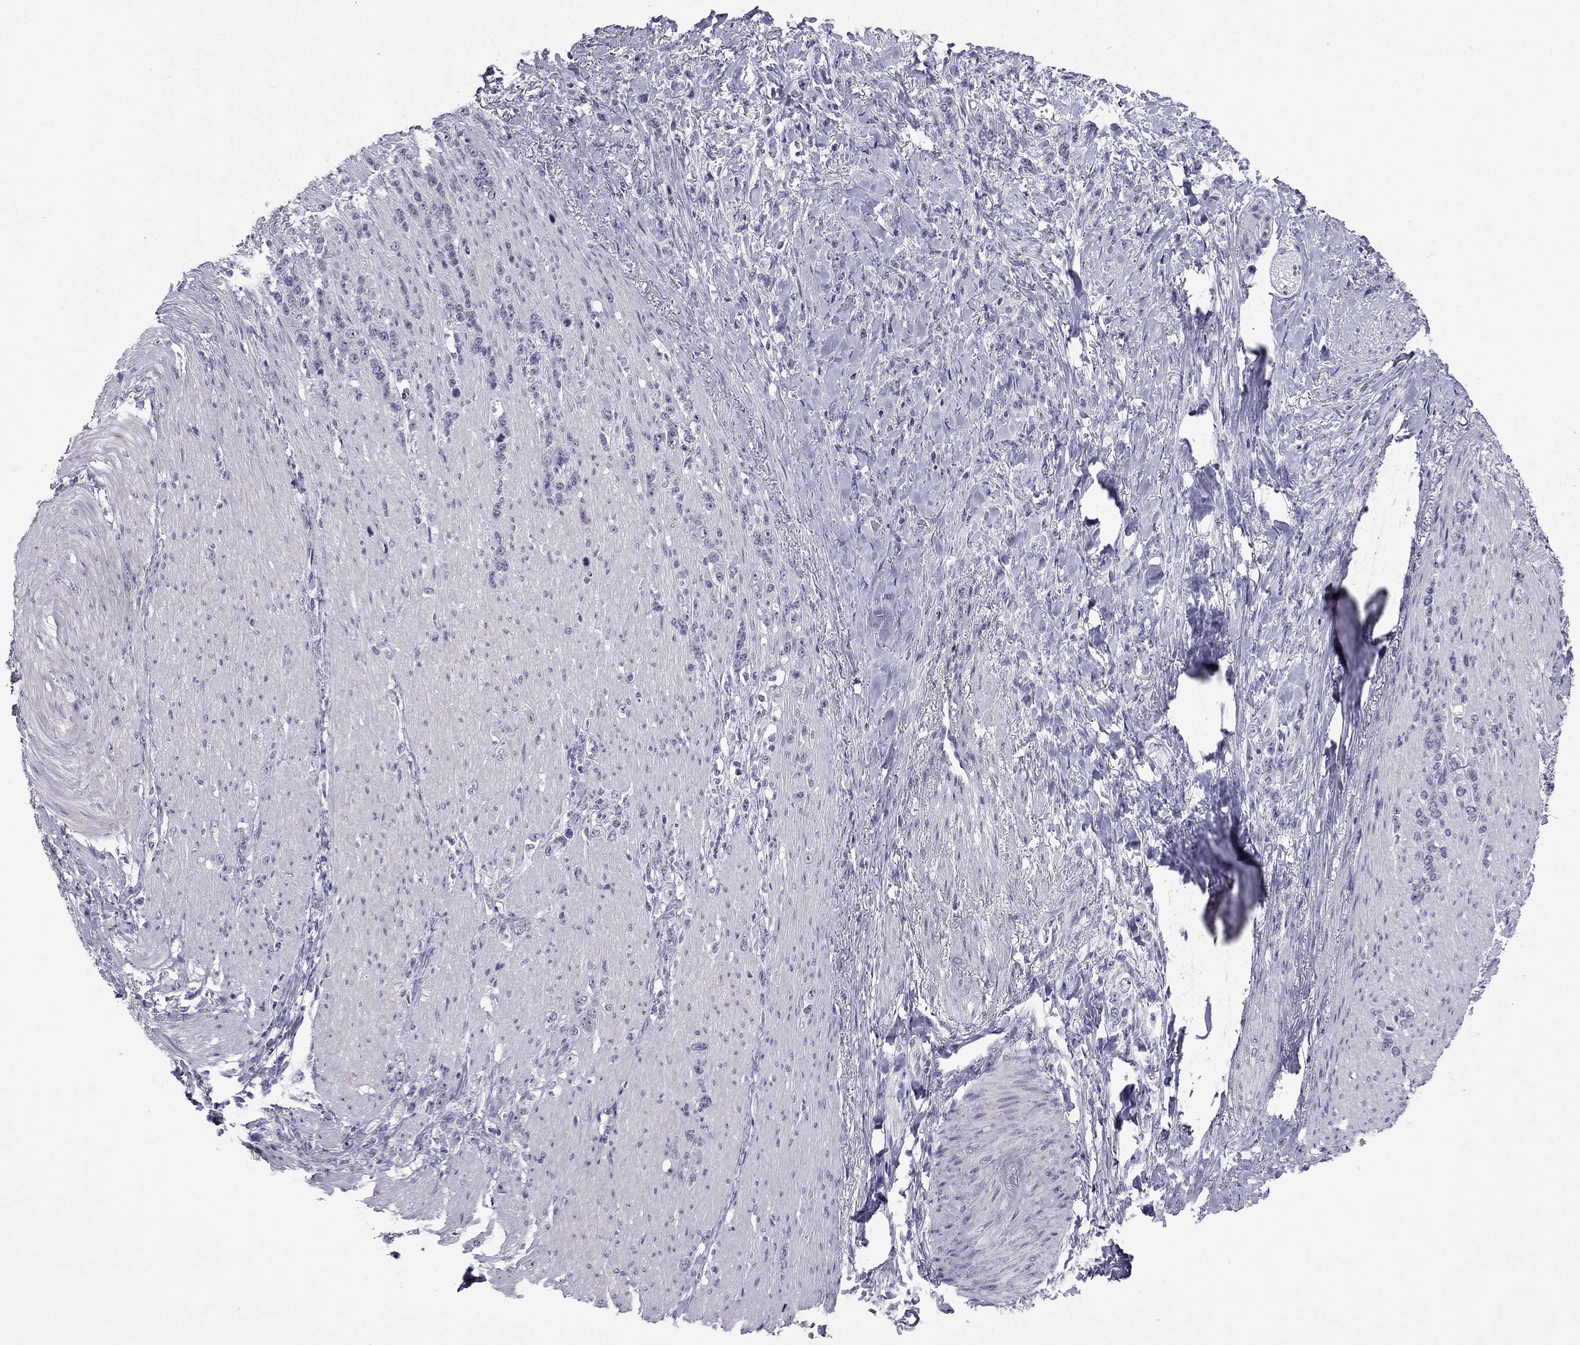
{"staining": {"intensity": "negative", "quantity": "none", "location": "none"}, "tissue": "stomach cancer", "cell_type": "Tumor cells", "image_type": "cancer", "snomed": [{"axis": "morphology", "description": "Adenocarcinoma, NOS"}, {"axis": "topography", "description": "Stomach, lower"}], "caption": "High magnification brightfield microscopy of stomach cancer stained with DAB (brown) and counterstained with hematoxylin (blue): tumor cells show no significant staining. The staining is performed using DAB (3,3'-diaminobenzidine) brown chromogen with nuclei counter-stained in using hematoxylin.", "gene": "POM121L12", "patient": {"sex": "male", "age": 88}}